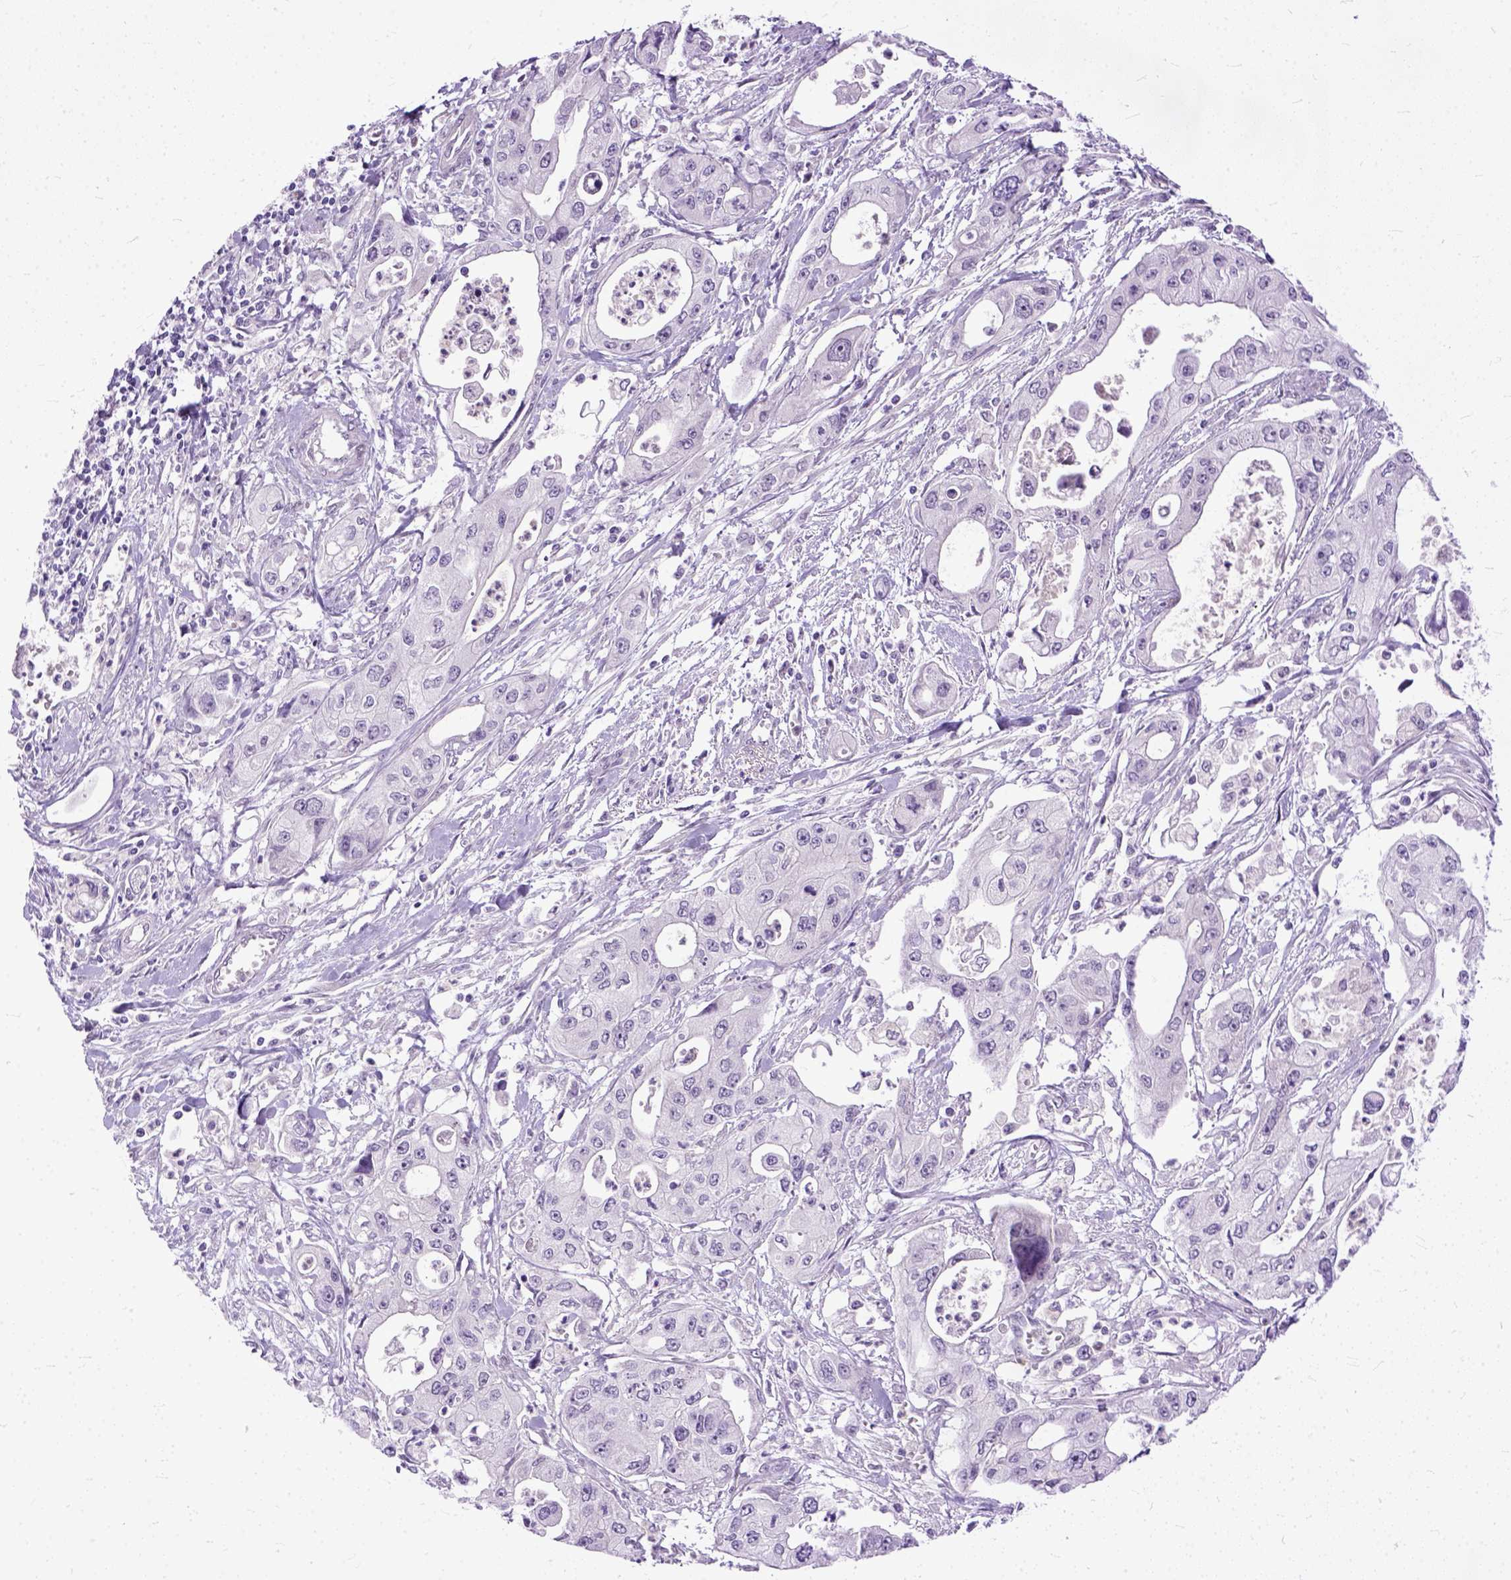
{"staining": {"intensity": "negative", "quantity": "none", "location": "none"}, "tissue": "pancreatic cancer", "cell_type": "Tumor cells", "image_type": "cancer", "snomed": [{"axis": "morphology", "description": "Adenocarcinoma, NOS"}, {"axis": "topography", "description": "Pancreas"}], "caption": "Micrograph shows no significant protein positivity in tumor cells of pancreatic cancer.", "gene": "TCEAL7", "patient": {"sex": "male", "age": 70}}